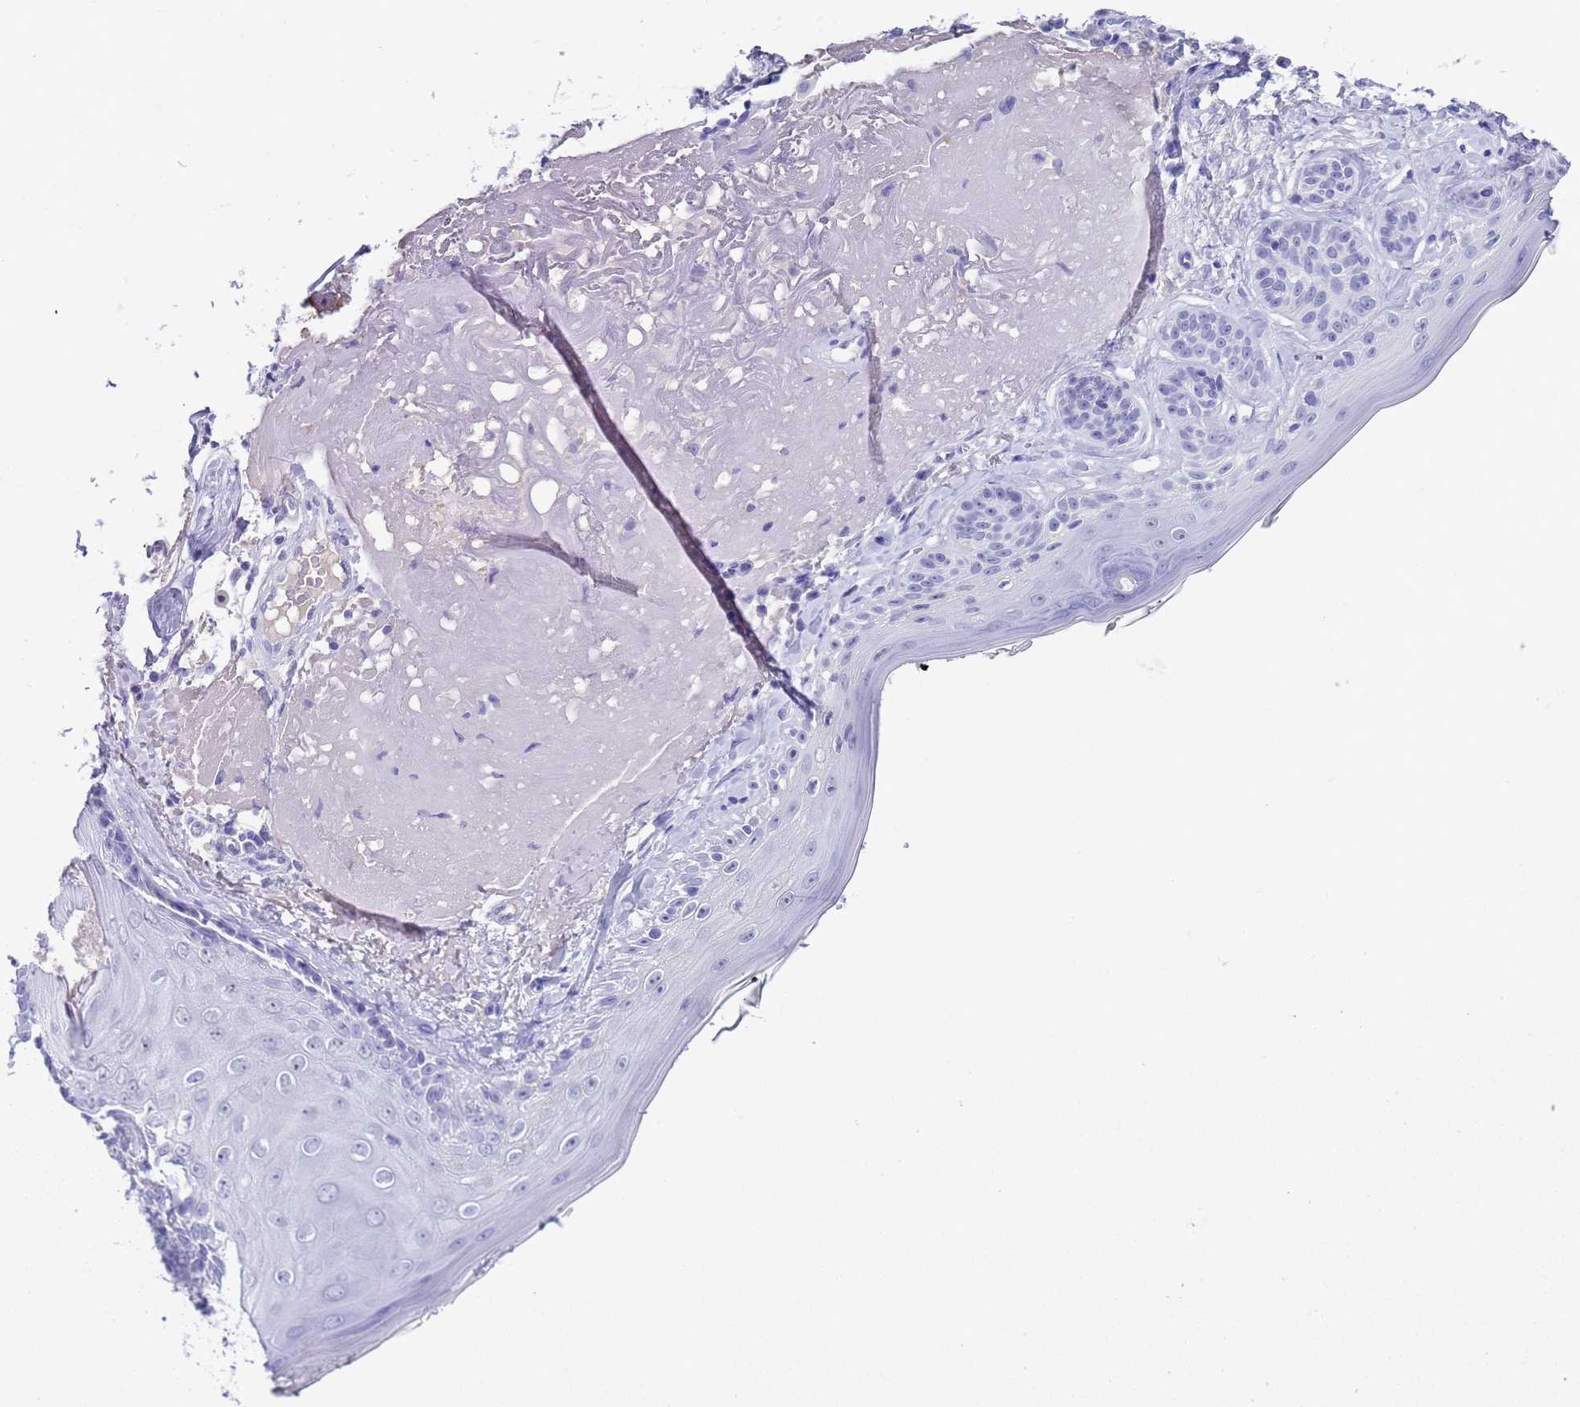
{"staining": {"intensity": "negative", "quantity": "none", "location": "none"}, "tissue": "skin cancer", "cell_type": "Tumor cells", "image_type": "cancer", "snomed": [{"axis": "morphology", "description": "Basal cell carcinoma"}, {"axis": "topography", "description": "Skin"}], "caption": "Immunohistochemical staining of basal cell carcinoma (skin) displays no significant expression in tumor cells. (DAB (3,3'-diaminobenzidine) immunohistochemistry with hematoxylin counter stain).", "gene": "CKM", "patient": {"sex": "male", "age": 88}}